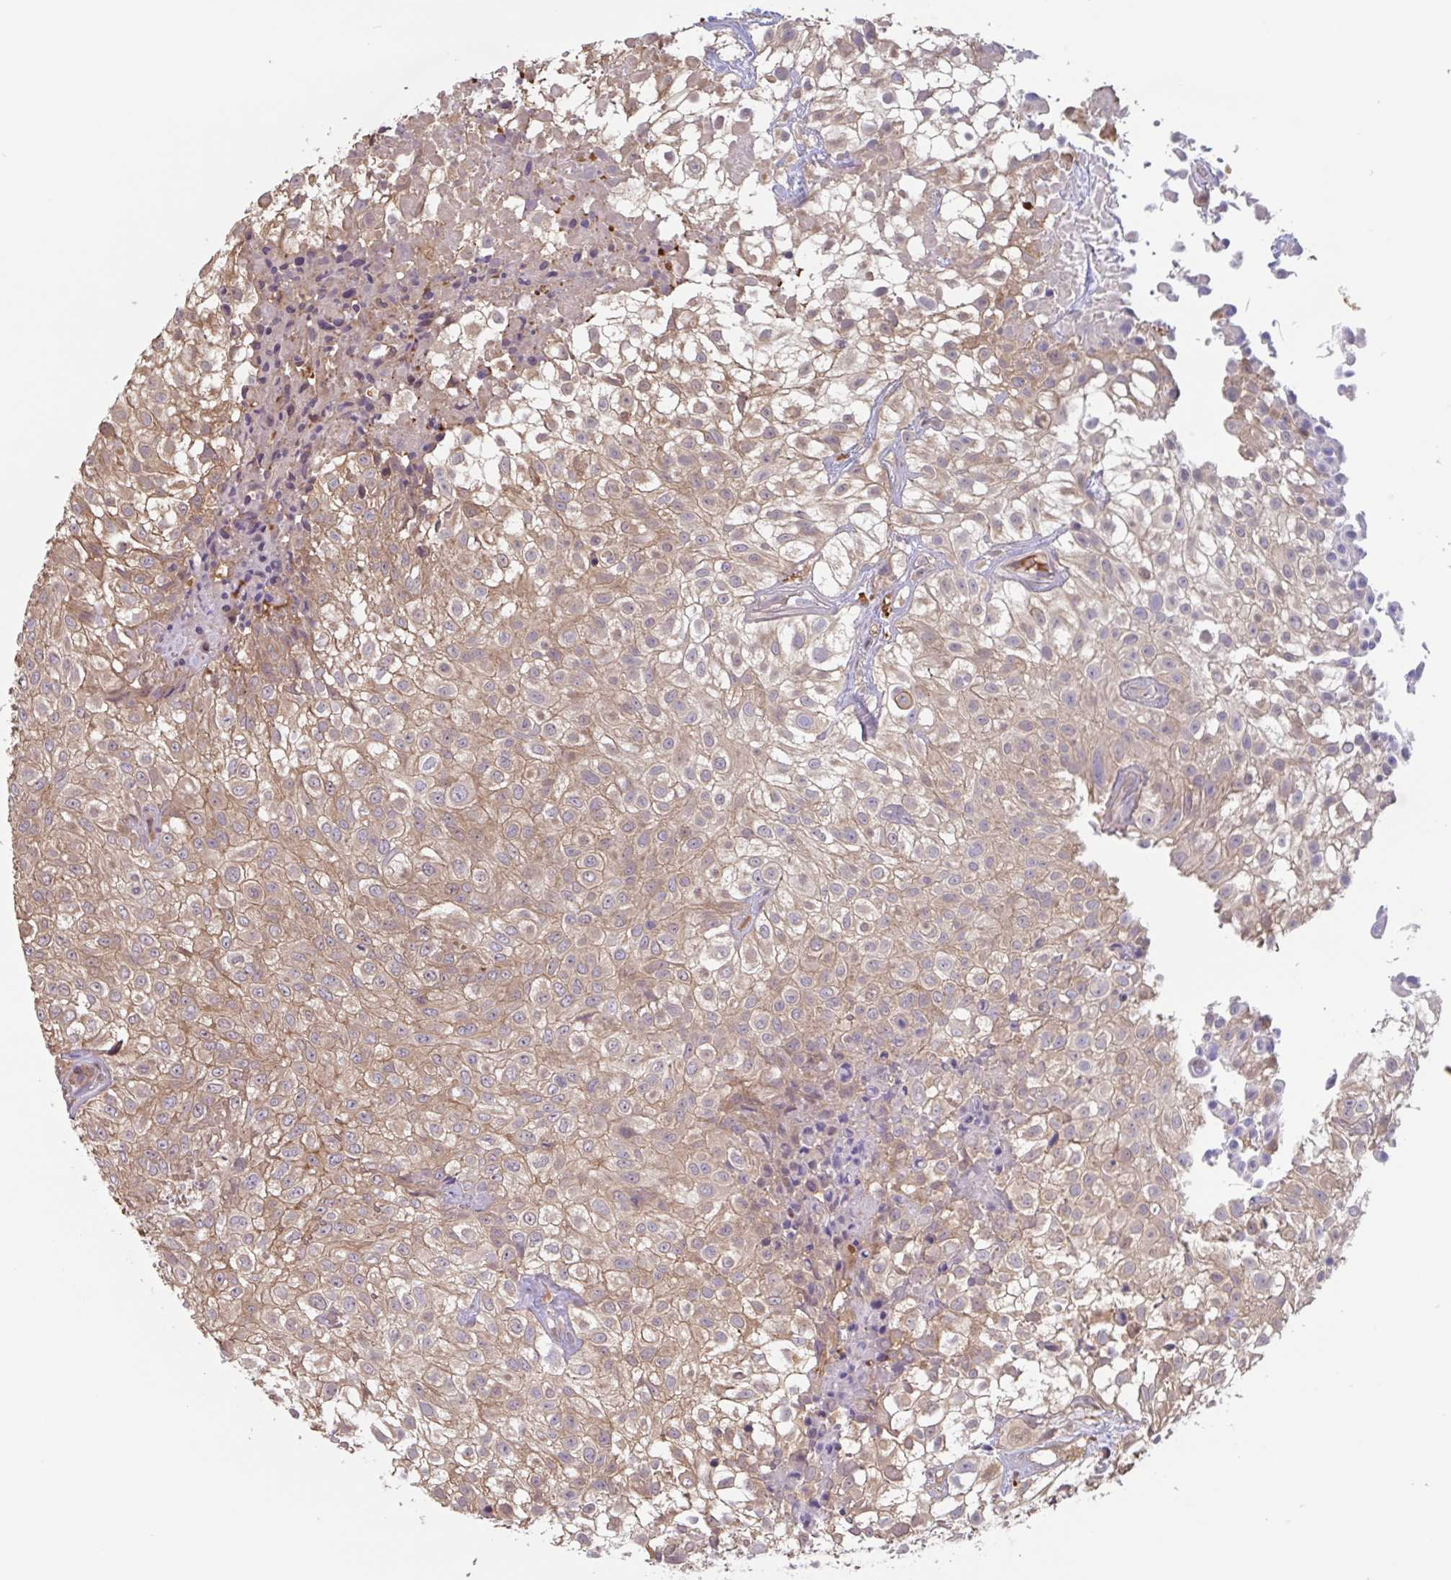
{"staining": {"intensity": "weak", "quantity": ">75%", "location": "cytoplasmic/membranous"}, "tissue": "urothelial cancer", "cell_type": "Tumor cells", "image_type": "cancer", "snomed": [{"axis": "morphology", "description": "Urothelial carcinoma, High grade"}, {"axis": "topography", "description": "Urinary bladder"}], "caption": "Human urothelial cancer stained for a protein (brown) reveals weak cytoplasmic/membranous positive staining in about >75% of tumor cells.", "gene": "OTOP2", "patient": {"sex": "male", "age": 56}}